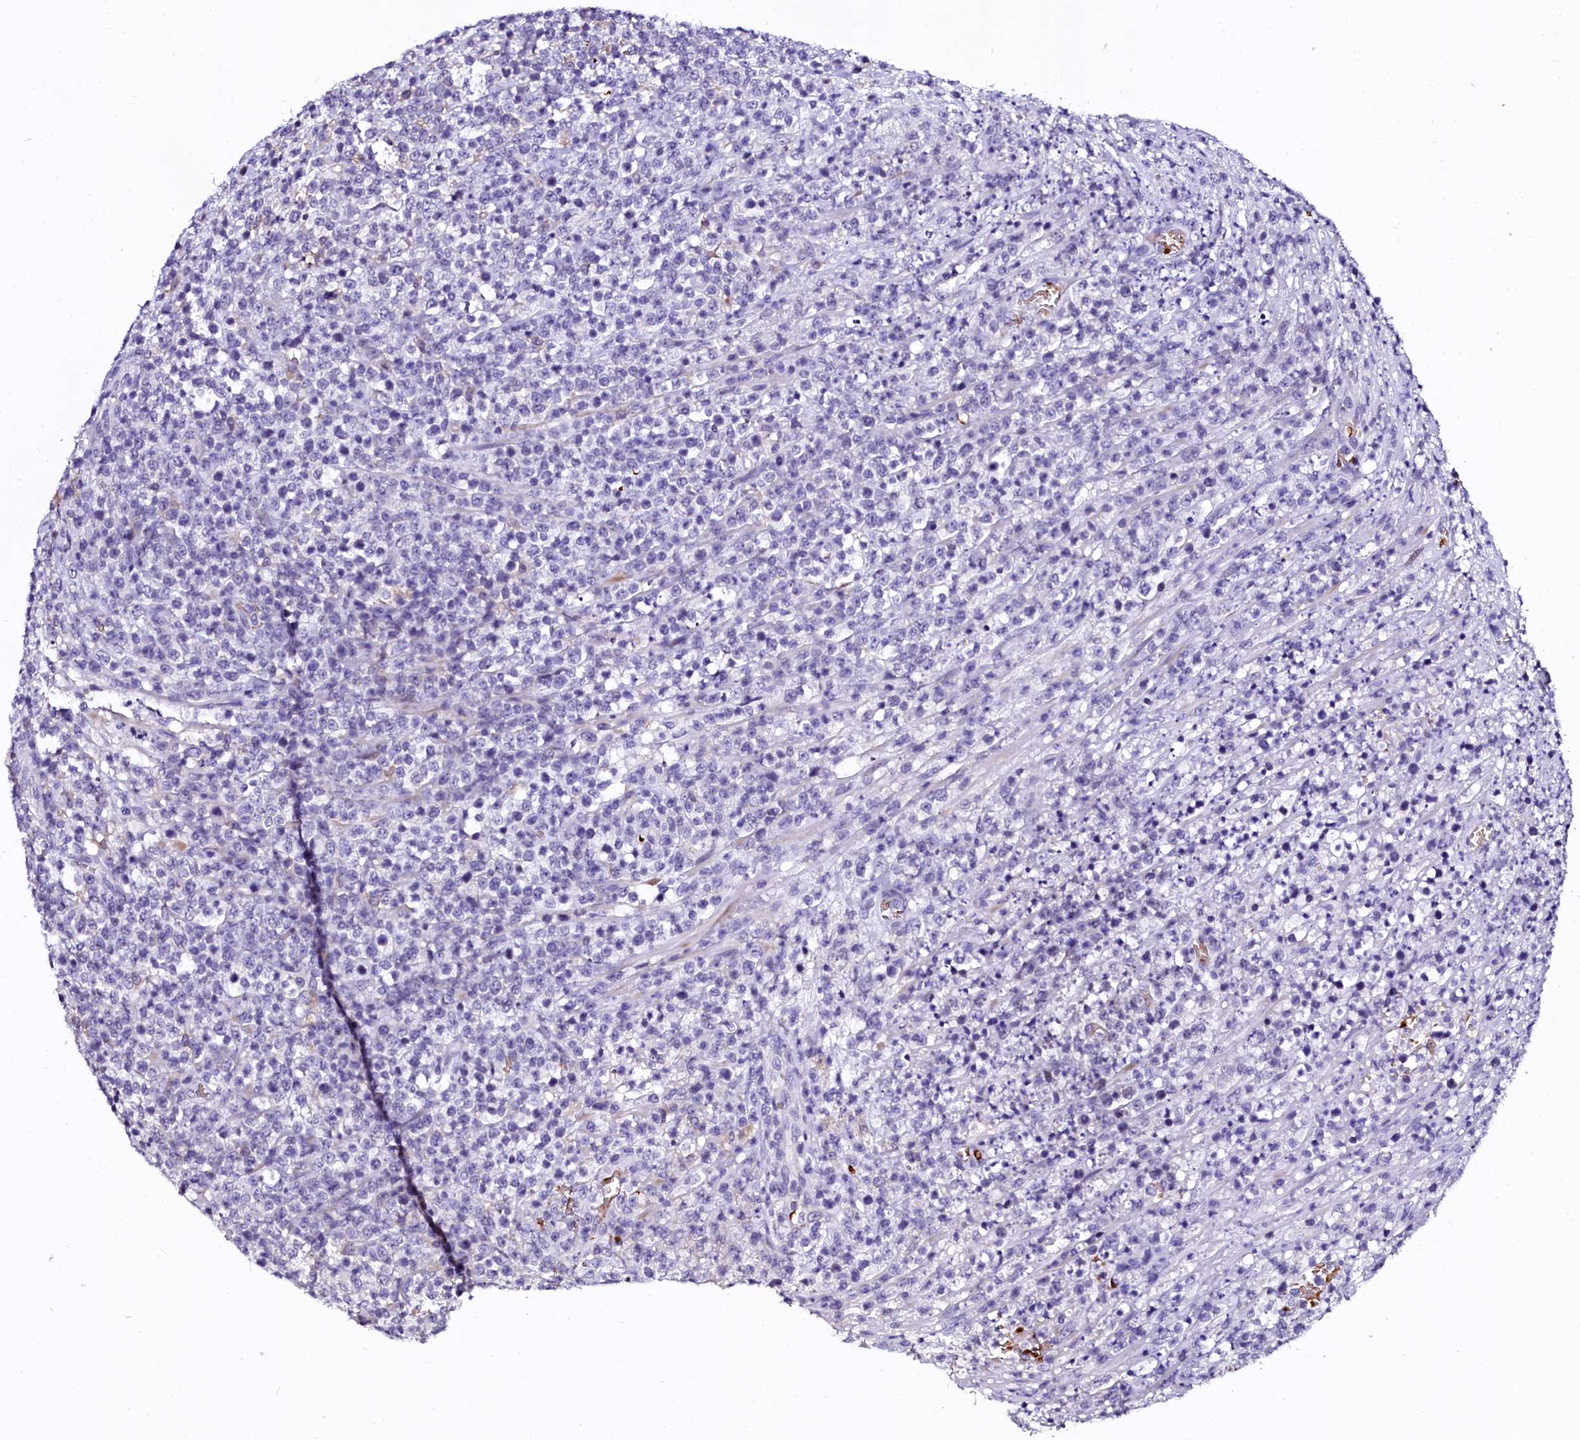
{"staining": {"intensity": "negative", "quantity": "none", "location": "none"}, "tissue": "lymphoma", "cell_type": "Tumor cells", "image_type": "cancer", "snomed": [{"axis": "morphology", "description": "Malignant lymphoma, non-Hodgkin's type, High grade"}, {"axis": "topography", "description": "Colon"}], "caption": "A high-resolution histopathology image shows immunohistochemistry (IHC) staining of high-grade malignant lymphoma, non-Hodgkin's type, which reveals no significant staining in tumor cells.", "gene": "CTDSPL2", "patient": {"sex": "female", "age": 53}}